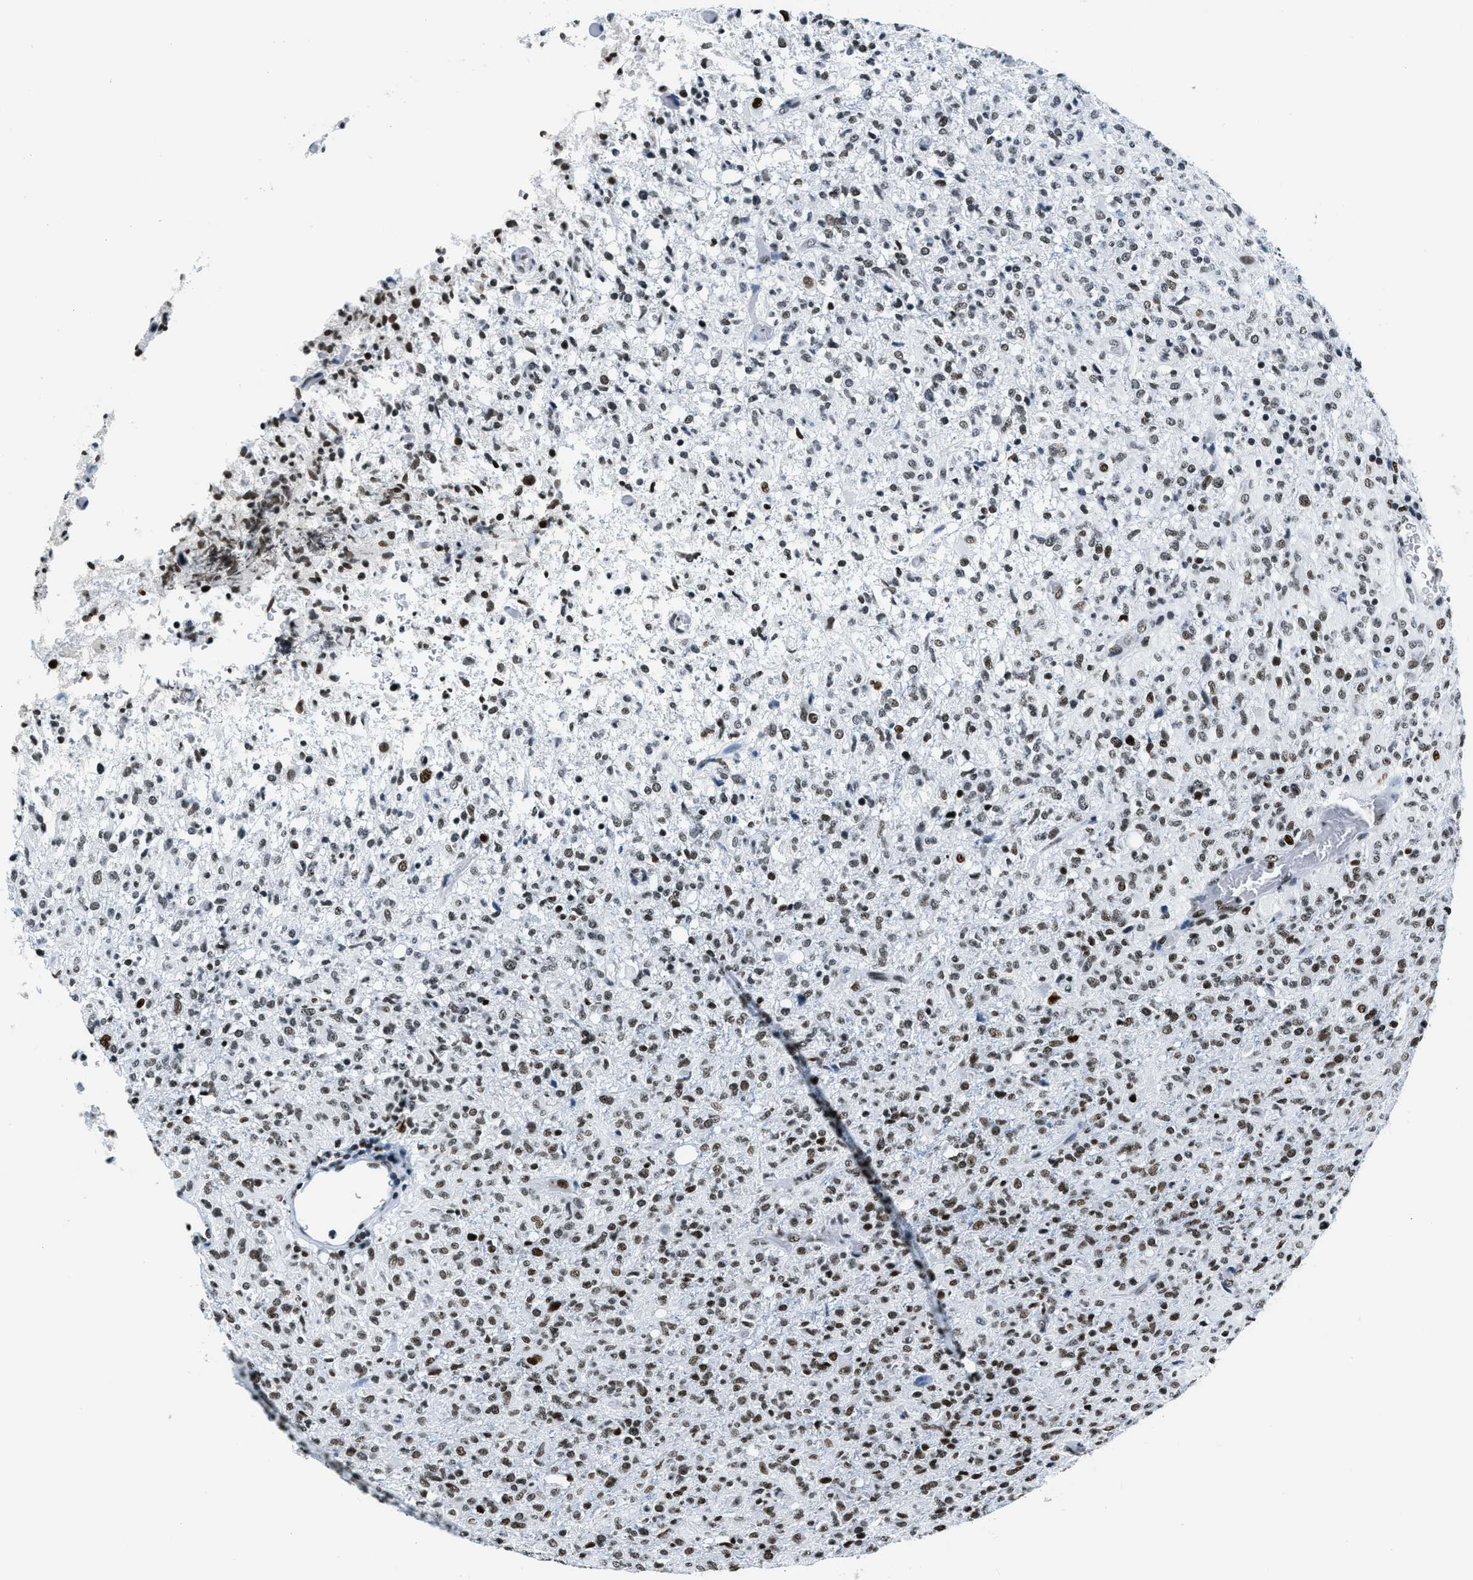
{"staining": {"intensity": "moderate", "quantity": "25%-75%", "location": "nuclear"}, "tissue": "glioma", "cell_type": "Tumor cells", "image_type": "cancer", "snomed": [{"axis": "morphology", "description": "Glioma, malignant, High grade"}, {"axis": "topography", "description": "Brain"}], "caption": "Immunohistochemistry (IHC) staining of malignant high-grade glioma, which displays medium levels of moderate nuclear positivity in about 25%-75% of tumor cells indicating moderate nuclear protein expression. The staining was performed using DAB (3,3'-diaminobenzidine) (brown) for protein detection and nuclei were counterstained in hematoxylin (blue).", "gene": "TOP1", "patient": {"sex": "female", "age": 57}}